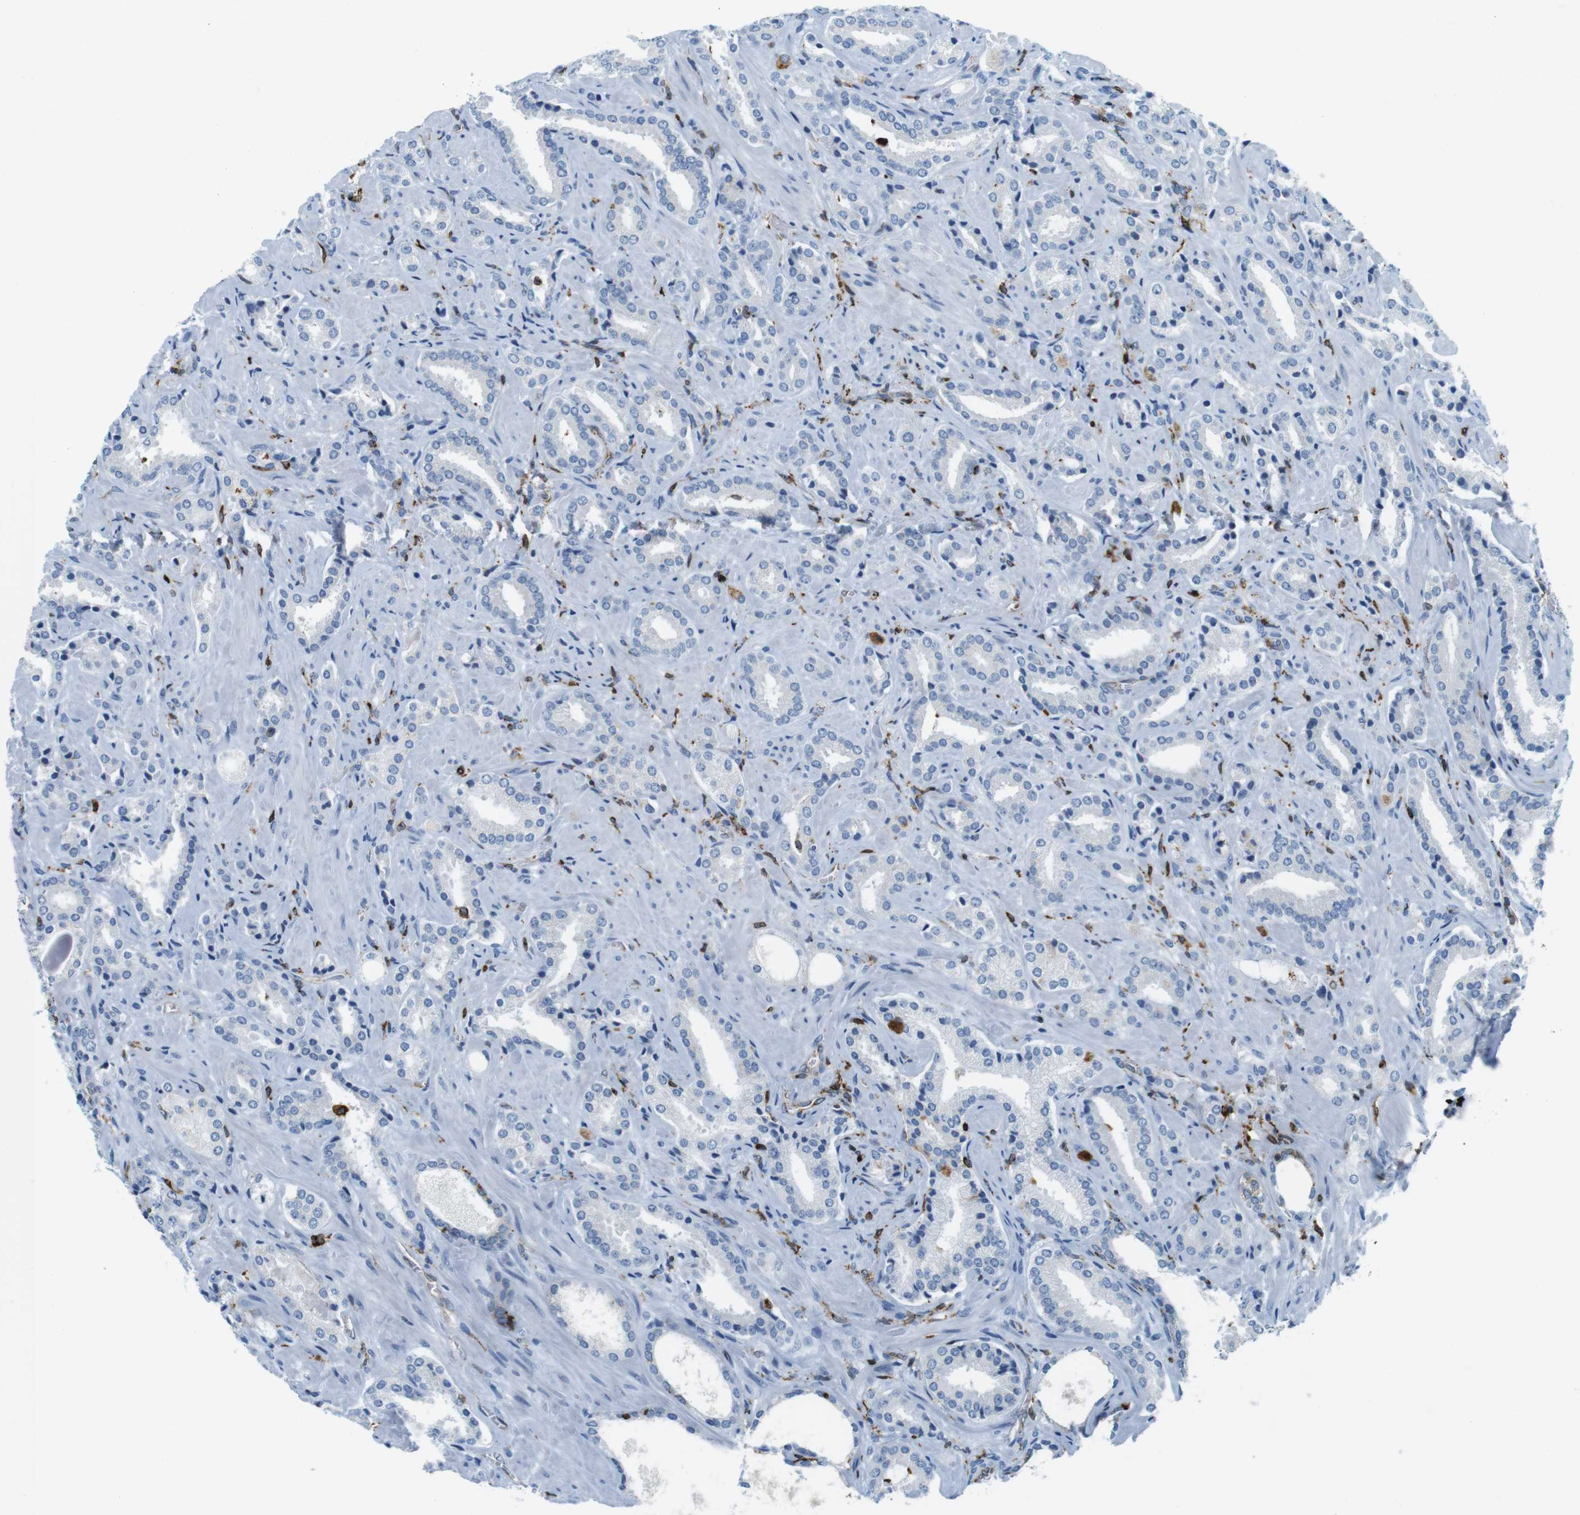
{"staining": {"intensity": "negative", "quantity": "none", "location": "none"}, "tissue": "prostate cancer", "cell_type": "Tumor cells", "image_type": "cancer", "snomed": [{"axis": "morphology", "description": "Adenocarcinoma, High grade"}, {"axis": "topography", "description": "Prostate"}], "caption": "The immunohistochemistry (IHC) micrograph has no significant staining in tumor cells of prostate adenocarcinoma (high-grade) tissue. (Brightfield microscopy of DAB immunohistochemistry at high magnification).", "gene": "CIITA", "patient": {"sex": "male", "age": 64}}